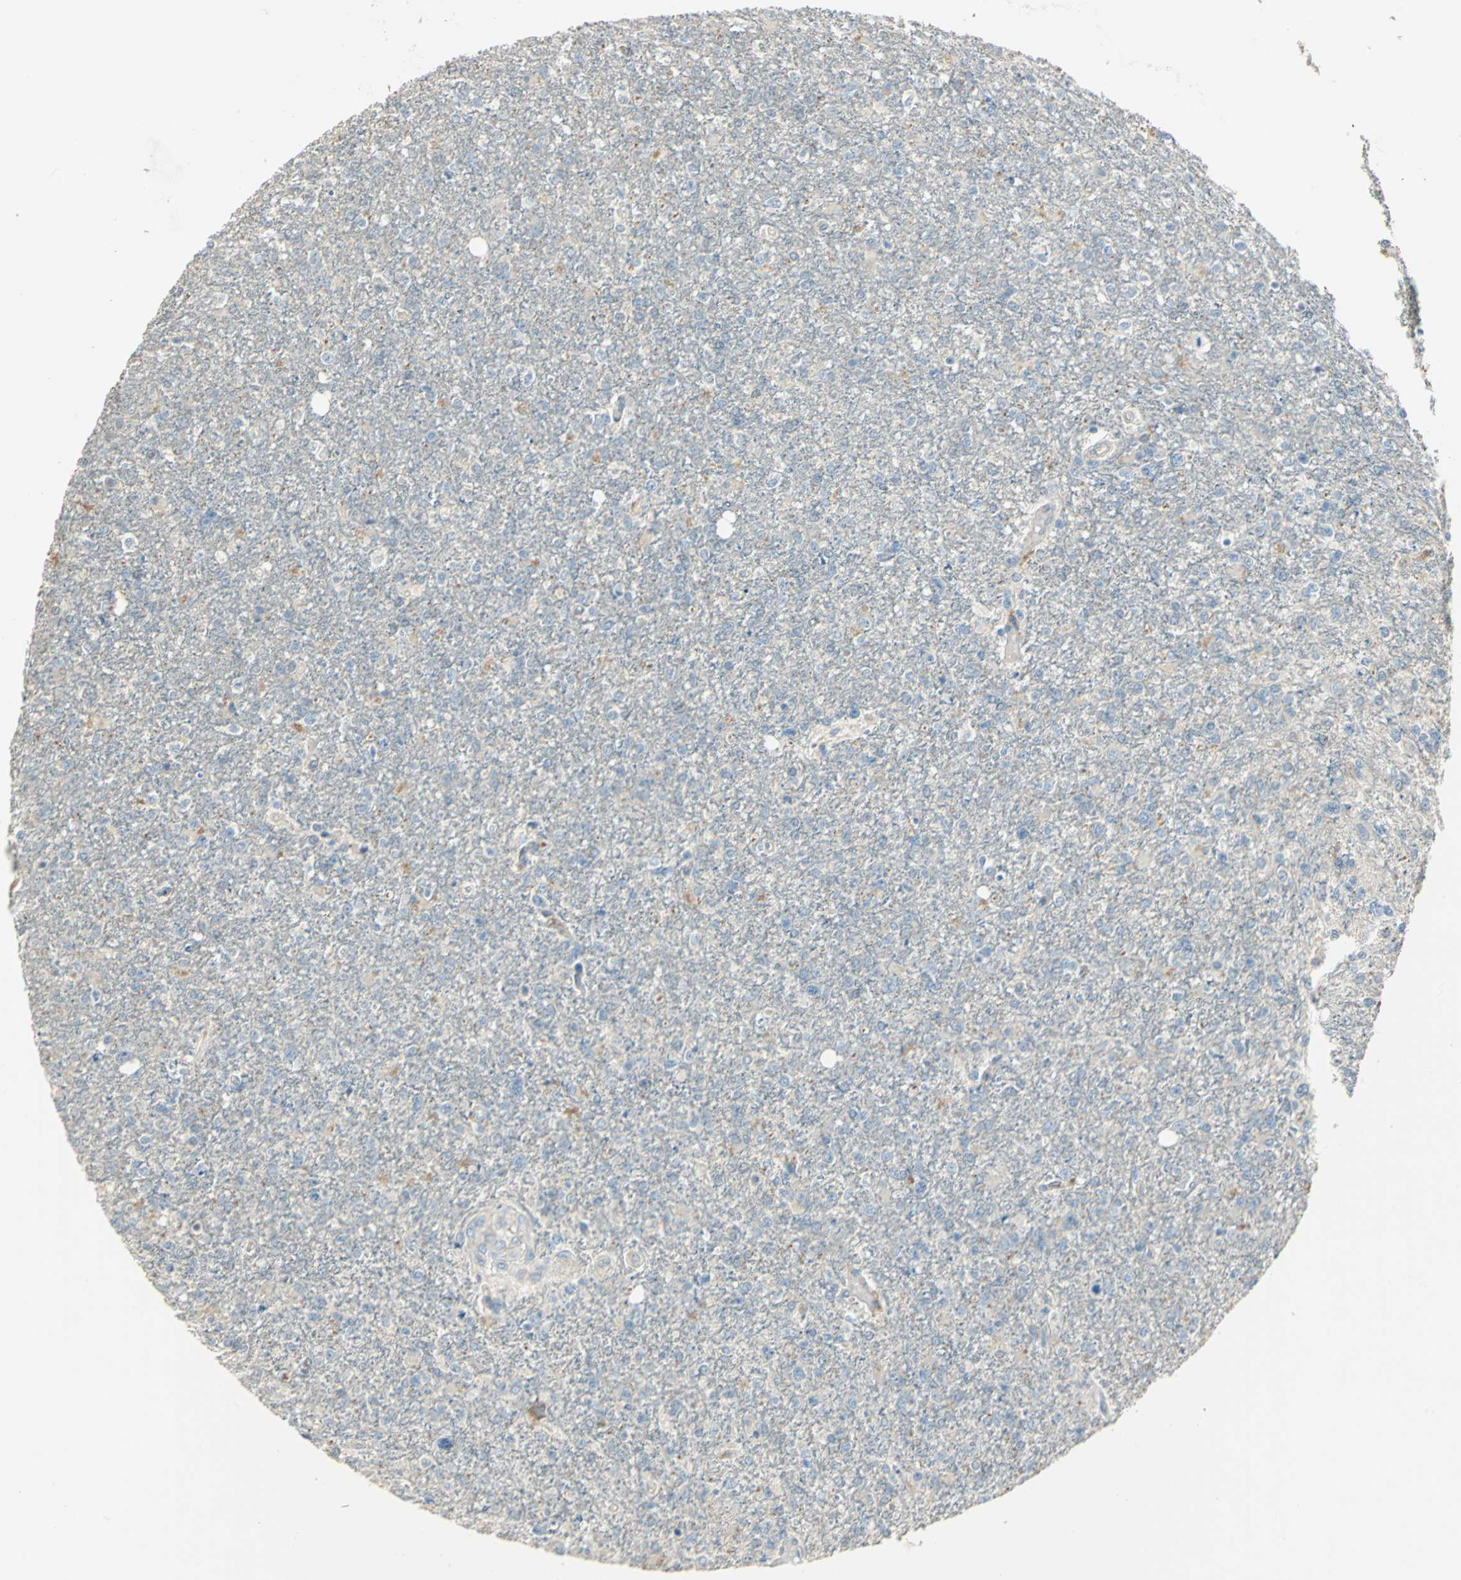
{"staining": {"intensity": "negative", "quantity": "none", "location": "none"}, "tissue": "glioma", "cell_type": "Tumor cells", "image_type": "cancer", "snomed": [{"axis": "morphology", "description": "Glioma, malignant, High grade"}, {"axis": "topography", "description": "Cerebral cortex"}], "caption": "There is no significant positivity in tumor cells of glioma. (DAB (3,3'-diaminobenzidine) immunohistochemistry, high magnification).", "gene": "PROC", "patient": {"sex": "male", "age": 76}}